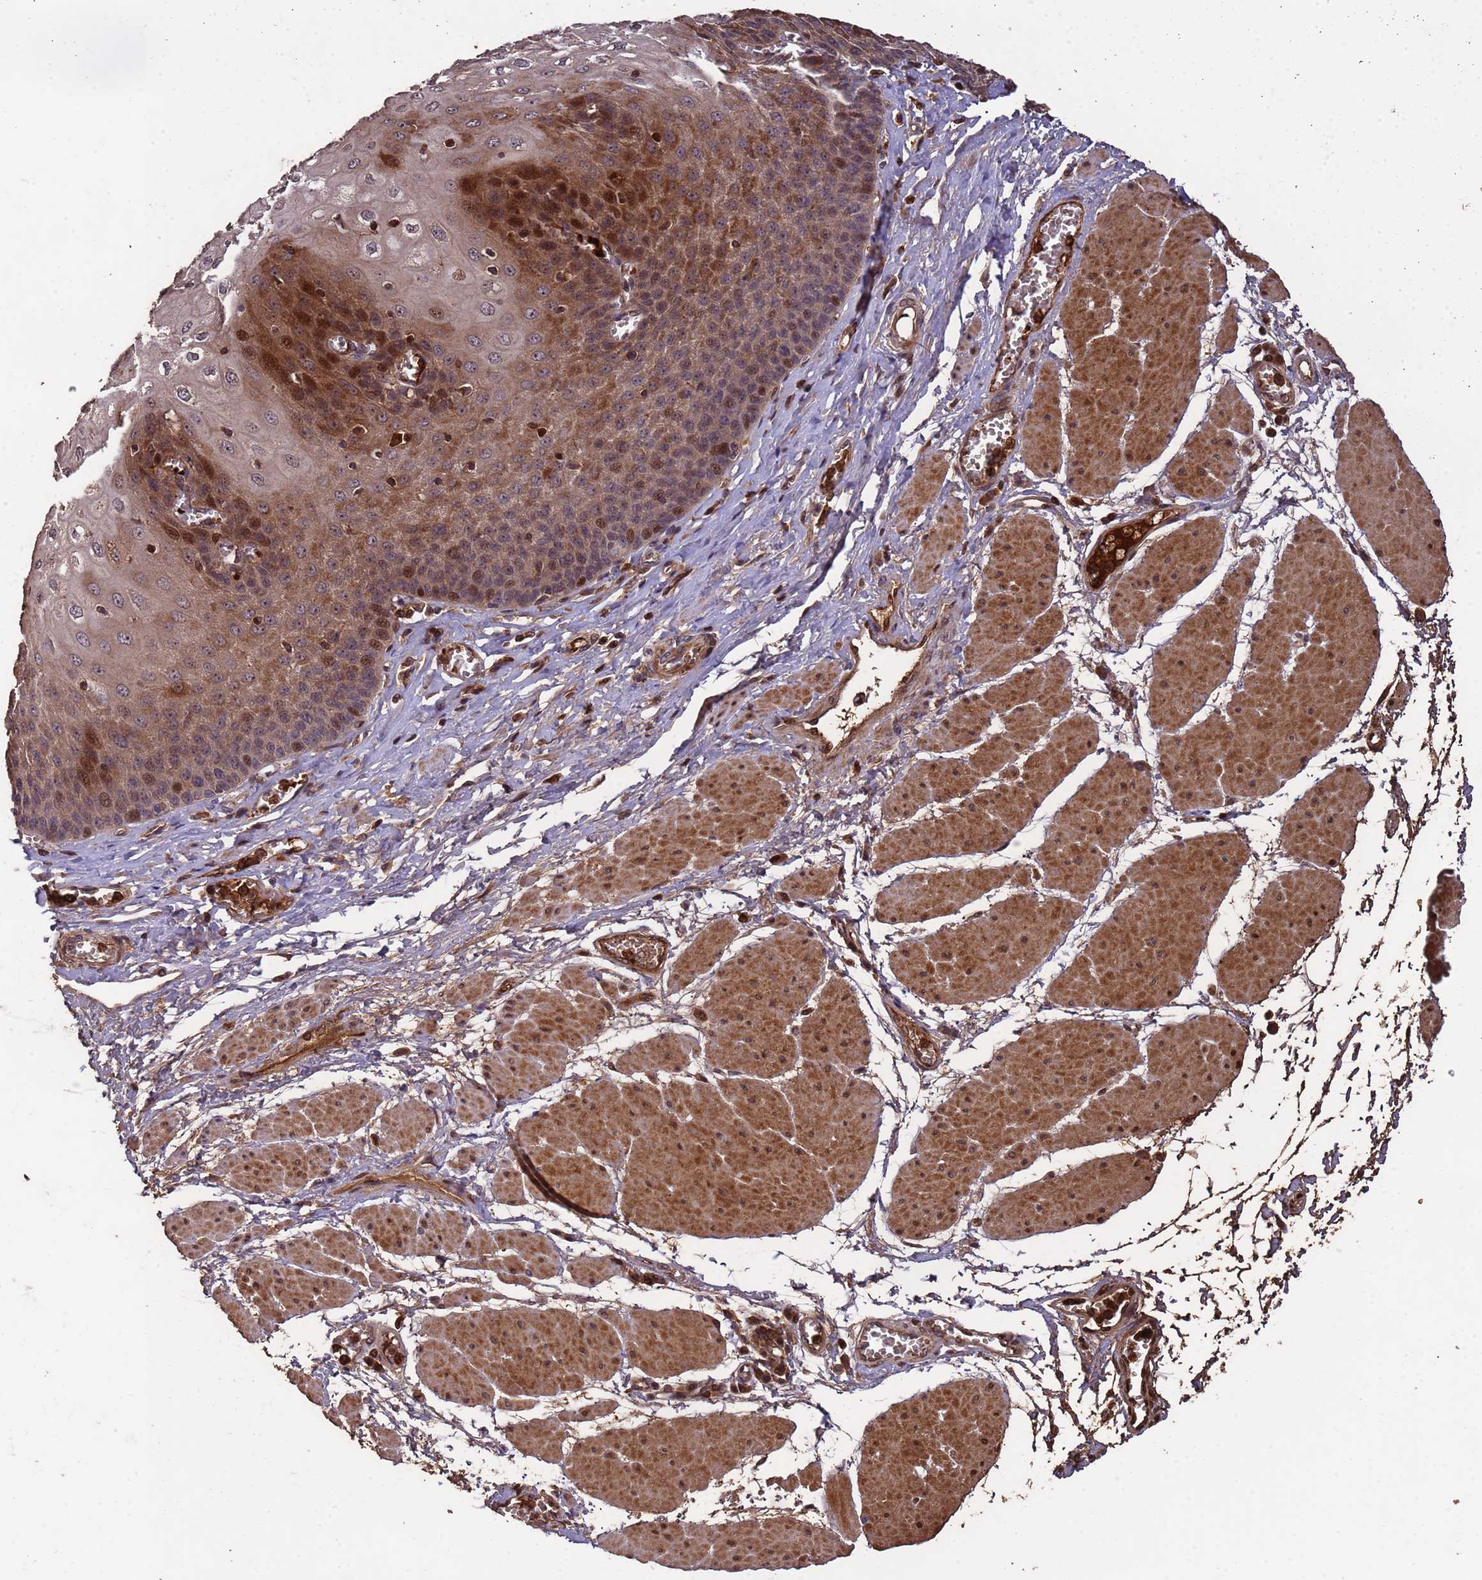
{"staining": {"intensity": "moderate", "quantity": "25%-75%", "location": "cytoplasmic/membranous,nuclear"}, "tissue": "esophagus", "cell_type": "Squamous epithelial cells", "image_type": "normal", "snomed": [{"axis": "morphology", "description": "Normal tissue, NOS"}, {"axis": "topography", "description": "Esophagus"}], "caption": "Esophagus stained for a protein reveals moderate cytoplasmic/membranous,nuclear positivity in squamous epithelial cells. The staining is performed using DAB brown chromogen to label protein expression. The nuclei are counter-stained blue using hematoxylin.", "gene": "CCDC184", "patient": {"sex": "male", "age": 60}}